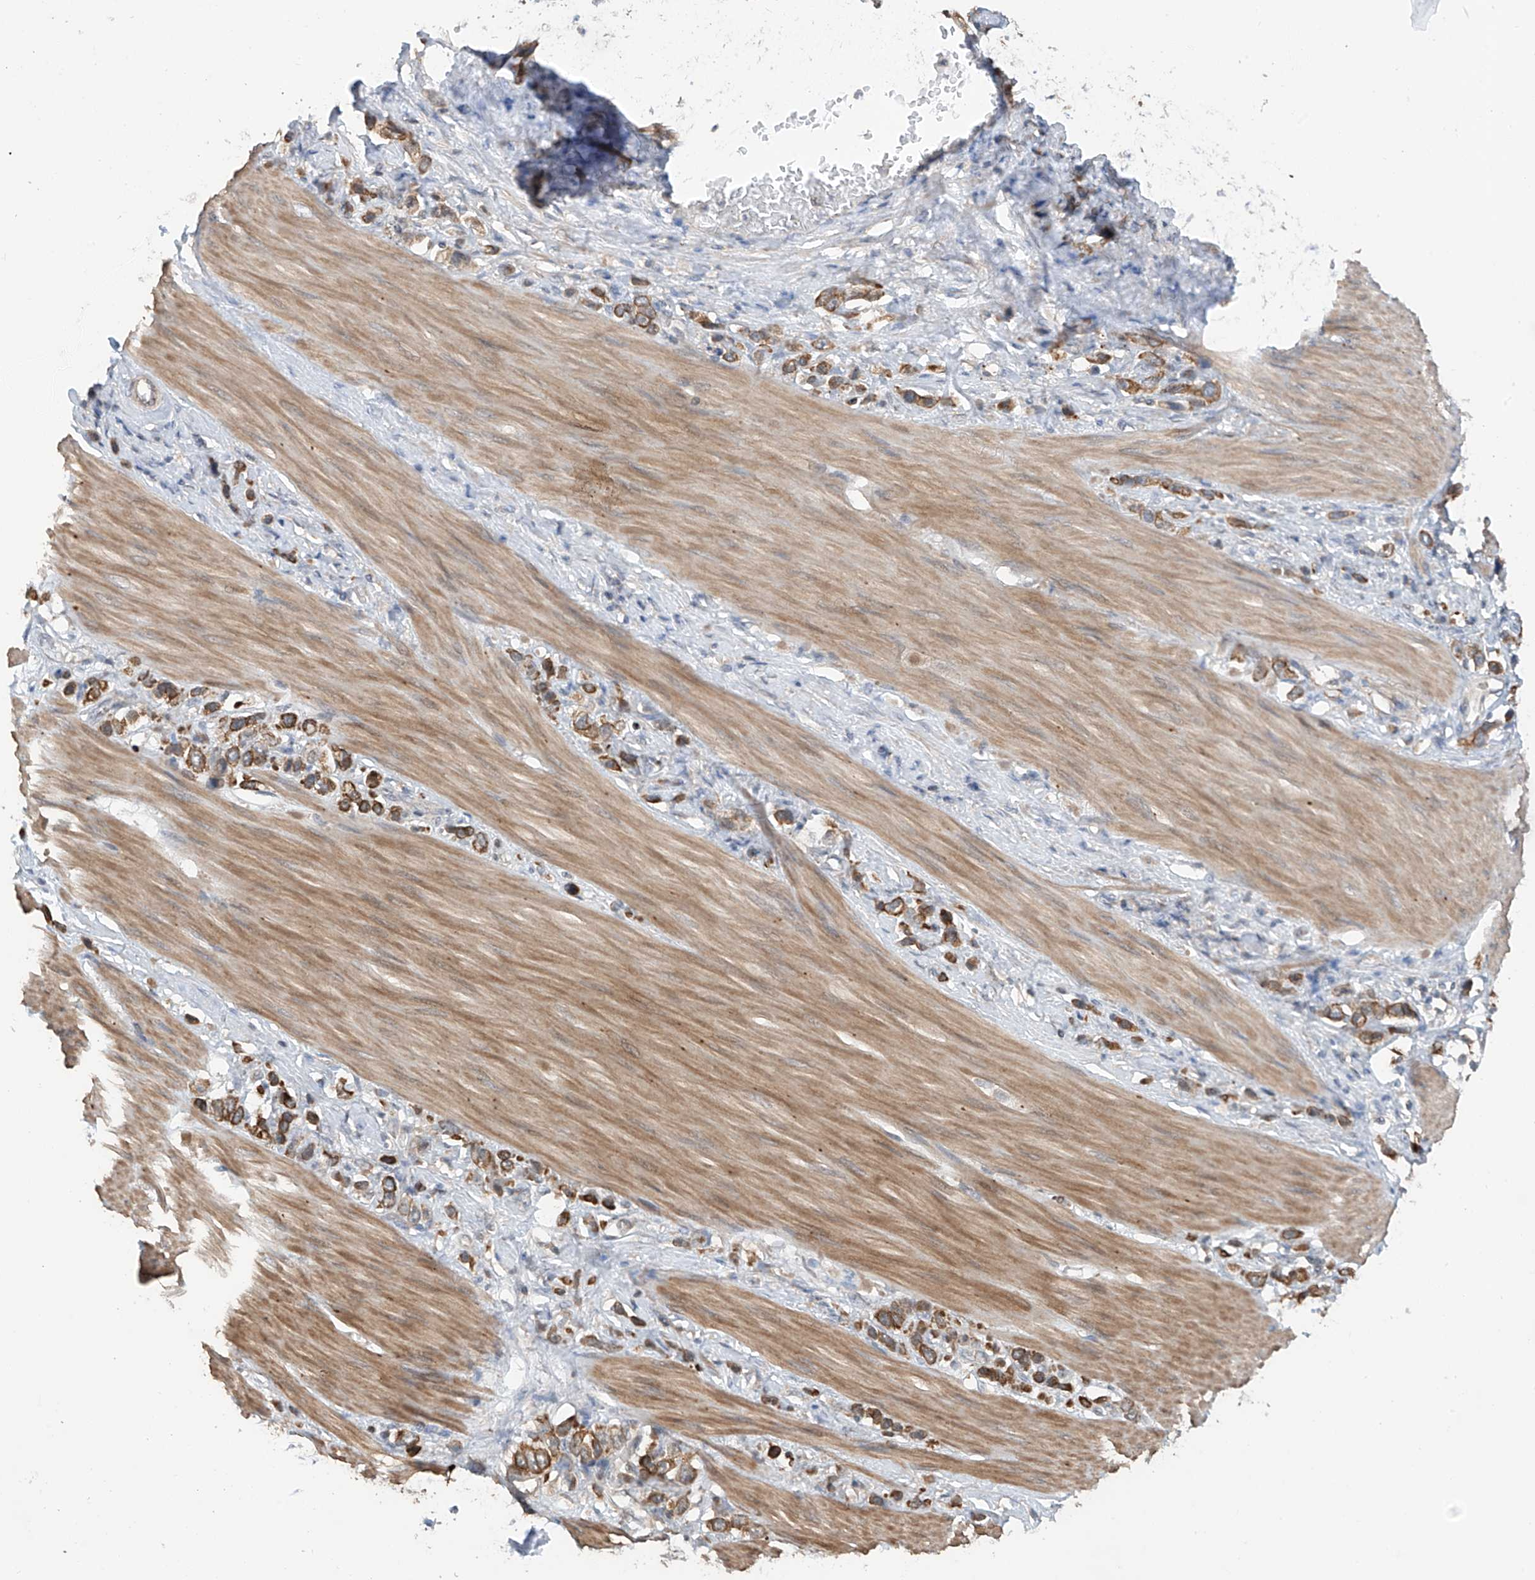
{"staining": {"intensity": "moderate", "quantity": ">75%", "location": "cytoplasmic/membranous"}, "tissue": "stomach cancer", "cell_type": "Tumor cells", "image_type": "cancer", "snomed": [{"axis": "morphology", "description": "Adenocarcinoma, NOS"}, {"axis": "topography", "description": "Stomach"}], "caption": "There is medium levels of moderate cytoplasmic/membranous expression in tumor cells of adenocarcinoma (stomach), as demonstrated by immunohistochemical staining (brown color).", "gene": "RPAIN", "patient": {"sex": "female", "age": 65}}